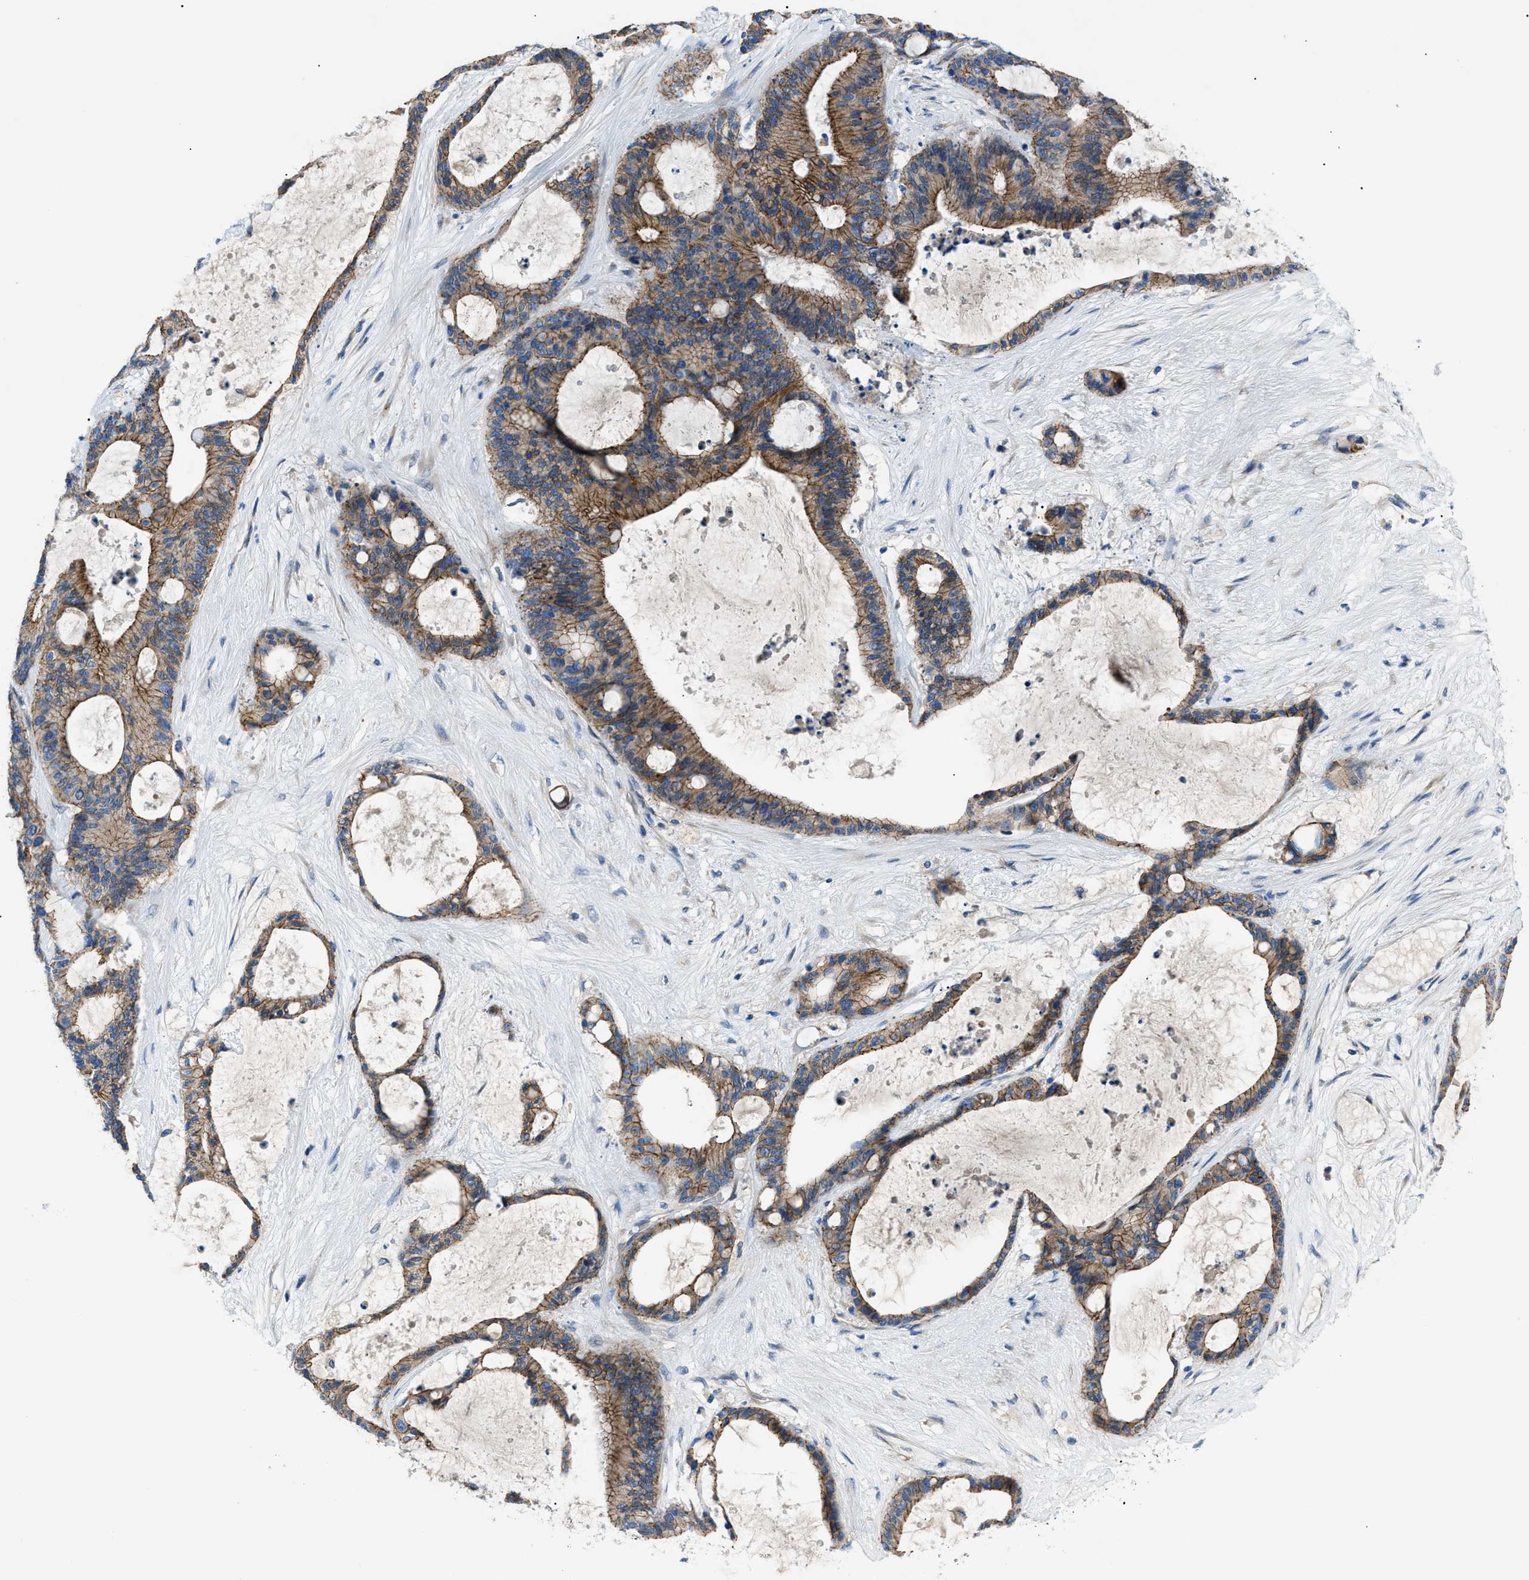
{"staining": {"intensity": "moderate", "quantity": ">75%", "location": "cytoplasmic/membranous"}, "tissue": "liver cancer", "cell_type": "Tumor cells", "image_type": "cancer", "snomed": [{"axis": "morphology", "description": "Cholangiocarcinoma"}, {"axis": "topography", "description": "Liver"}], "caption": "Immunohistochemical staining of human liver cancer shows medium levels of moderate cytoplasmic/membranous protein expression in about >75% of tumor cells.", "gene": "ZDHHC24", "patient": {"sex": "female", "age": 73}}